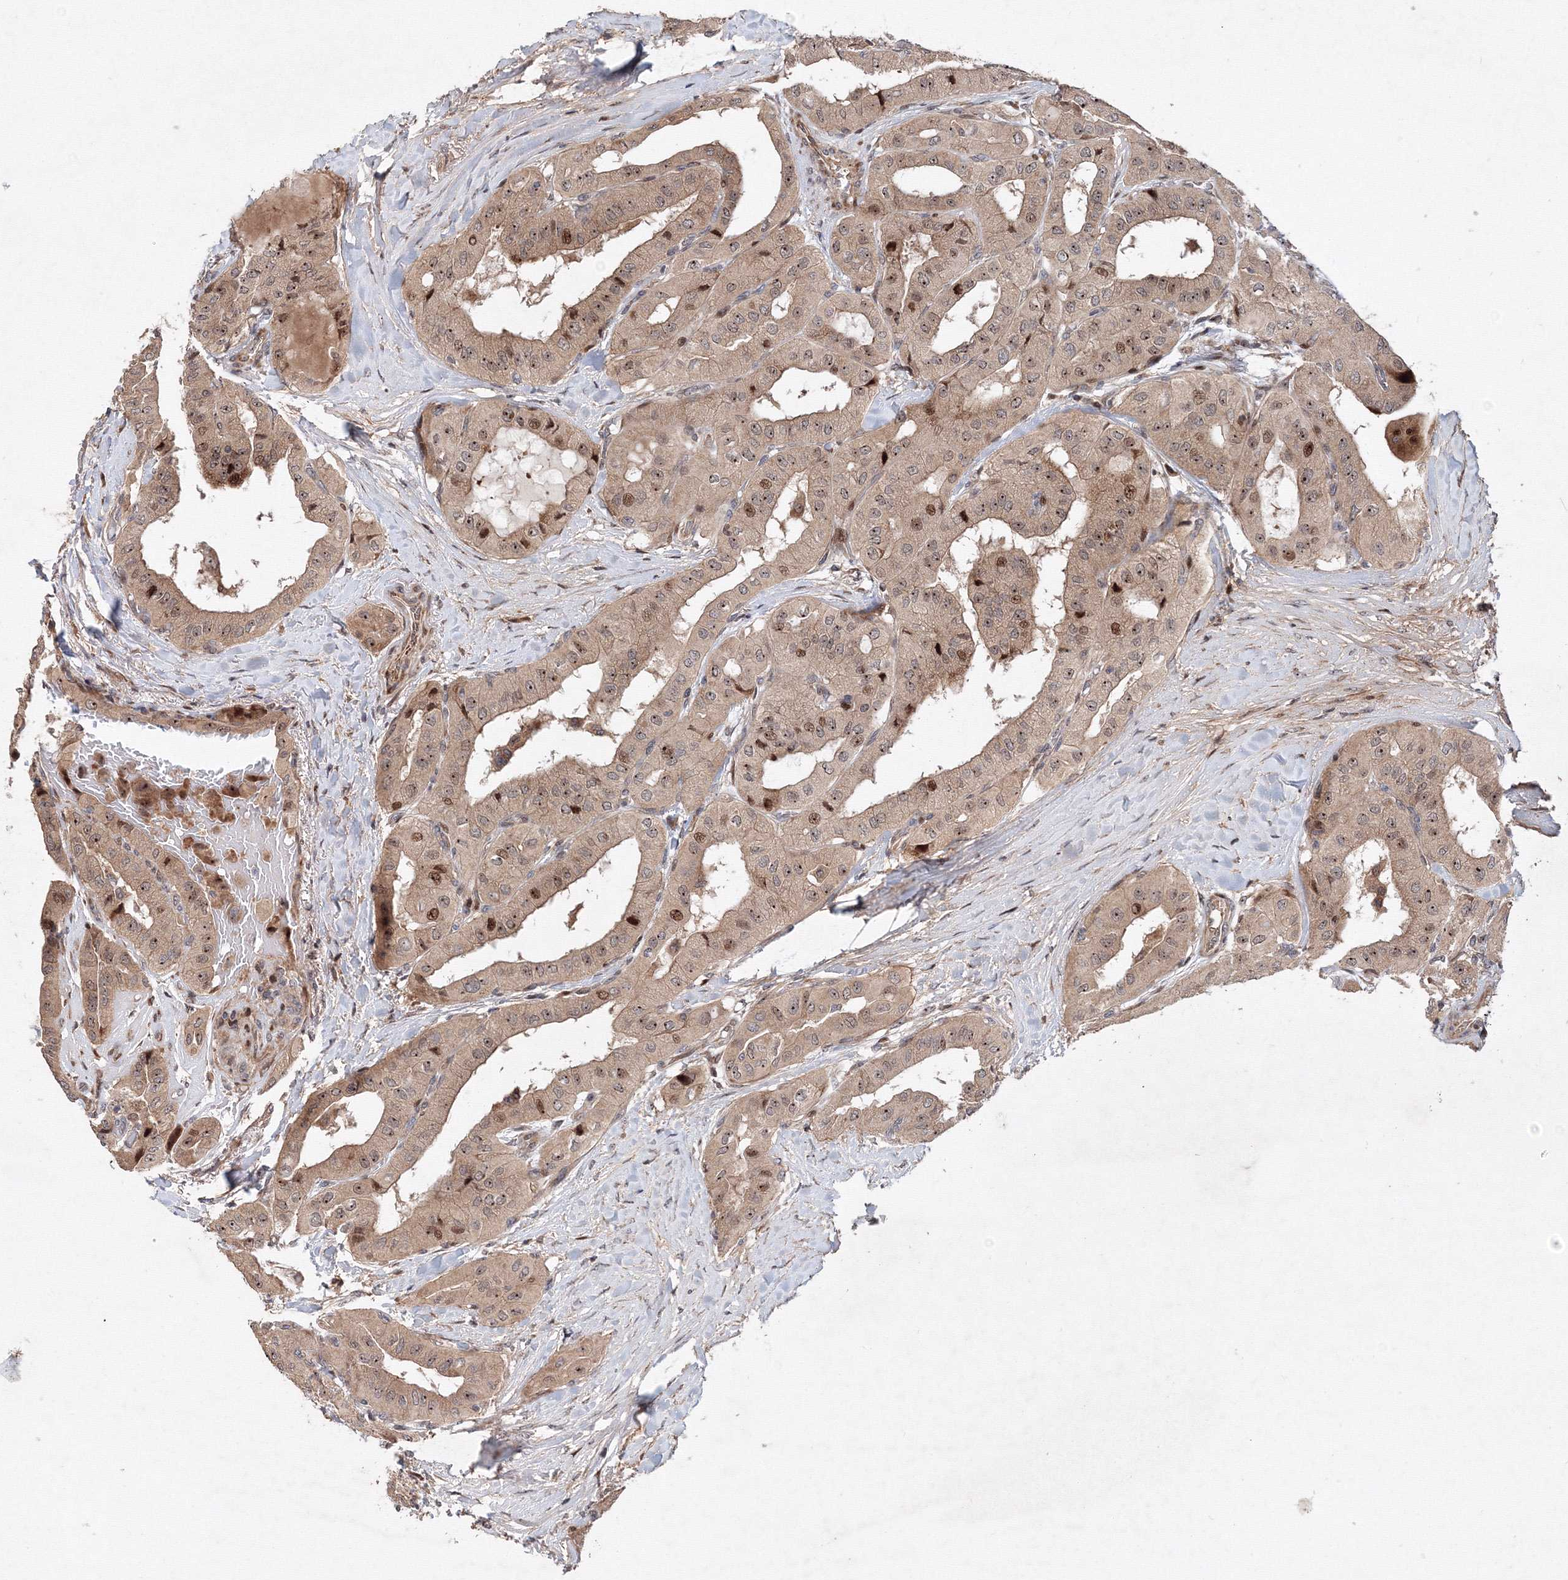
{"staining": {"intensity": "moderate", "quantity": ">75%", "location": "cytoplasmic/membranous,nuclear"}, "tissue": "thyroid cancer", "cell_type": "Tumor cells", "image_type": "cancer", "snomed": [{"axis": "morphology", "description": "Papillary adenocarcinoma, NOS"}, {"axis": "topography", "description": "Thyroid gland"}], "caption": "Thyroid cancer stained with a protein marker shows moderate staining in tumor cells.", "gene": "ANKAR", "patient": {"sex": "female", "age": 59}}